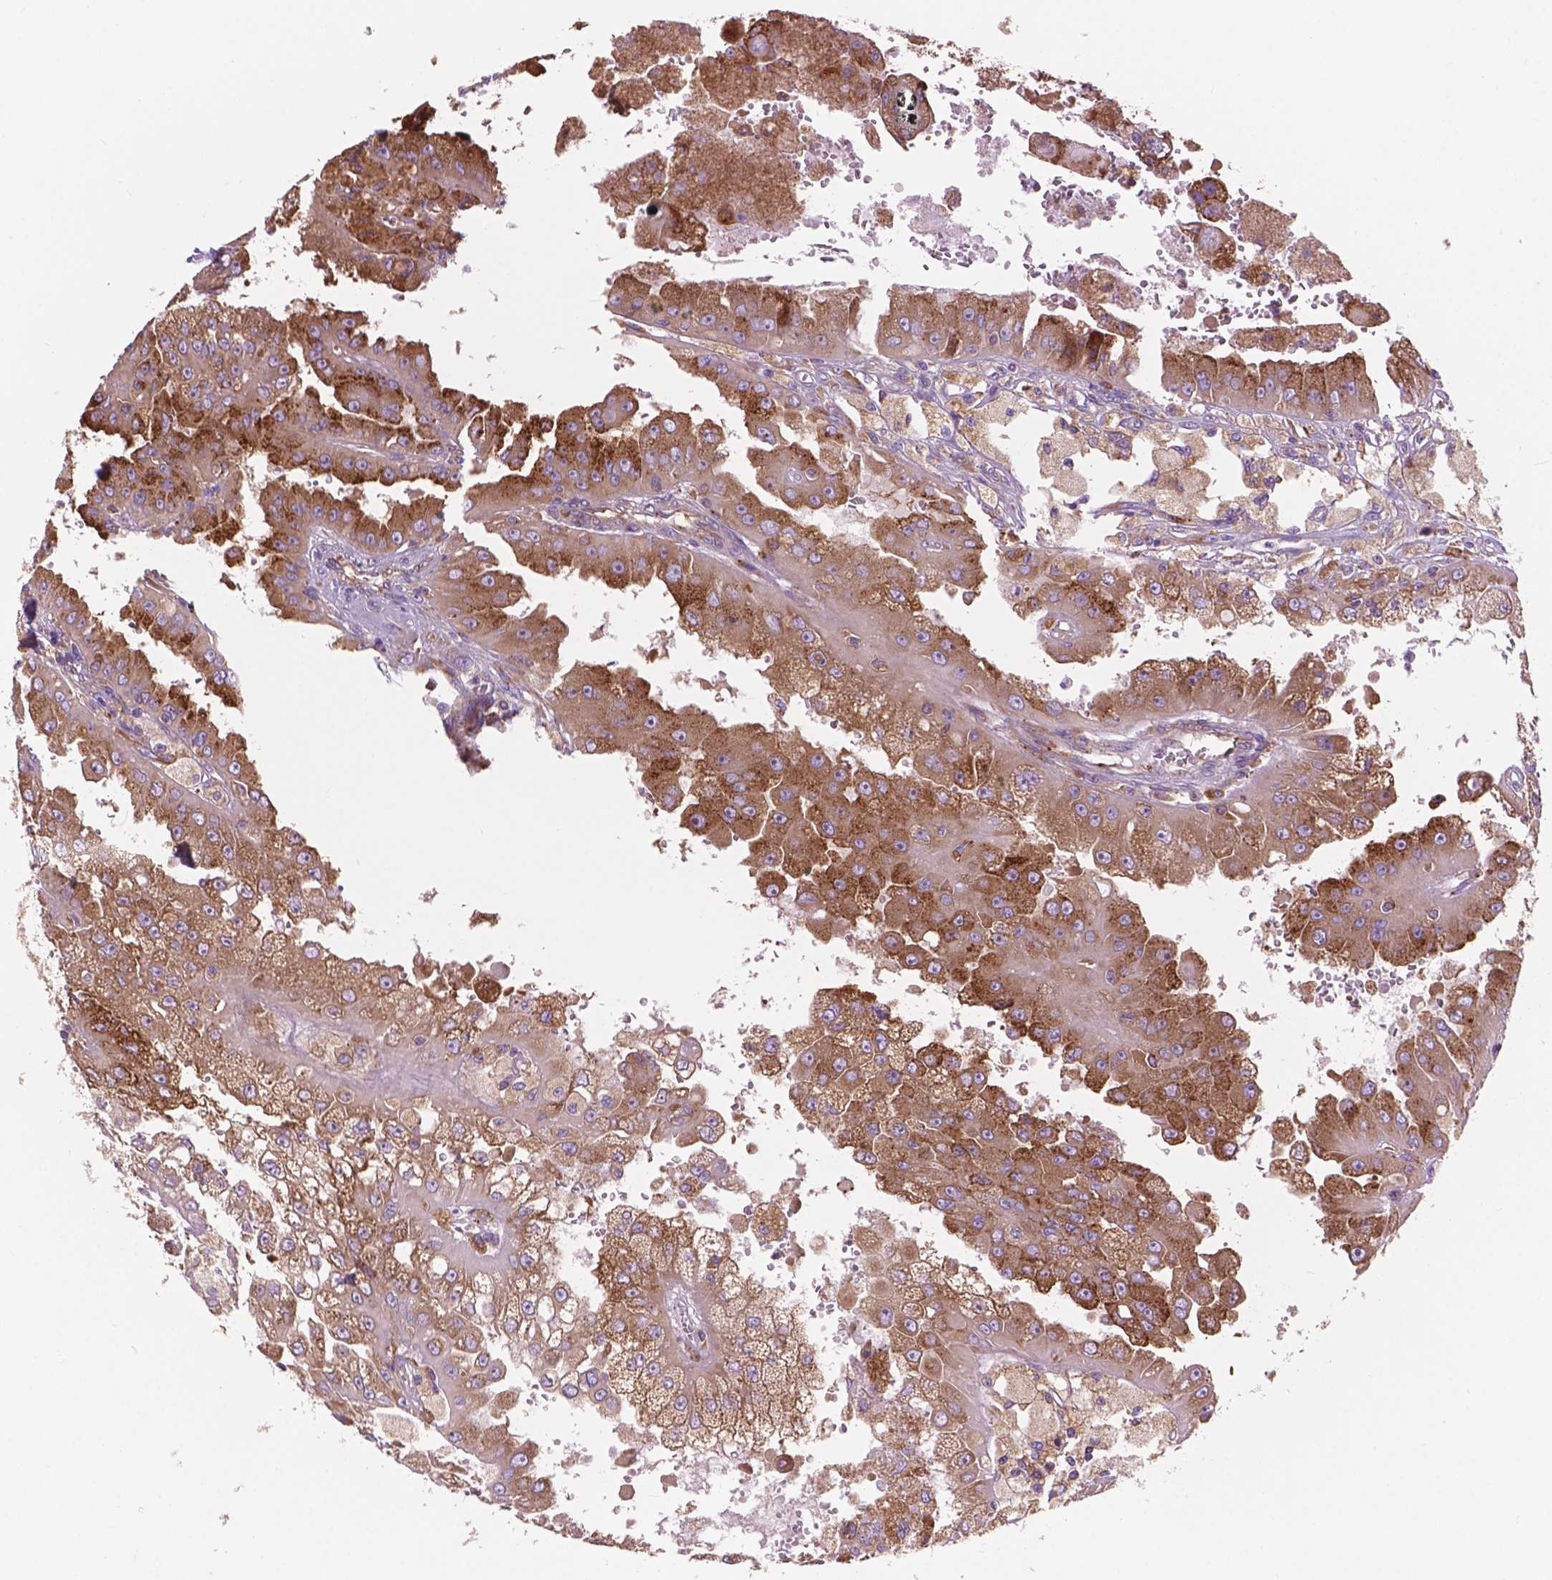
{"staining": {"intensity": "moderate", "quantity": ">75%", "location": "cytoplasmic/membranous"}, "tissue": "renal cancer", "cell_type": "Tumor cells", "image_type": "cancer", "snomed": [{"axis": "morphology", "description": "Adenocarcinoma, NOS"}, {"axis": "topography", "description": "Kidney"}], "caption": "Tumor cells display medium levels of moderate cytoplasmic/membranous expression in about >75% of cells in human renal cancer (adenocarcinoma).", "gene": "RPL37A", "patient": {"sex": "male", "age": 58}}